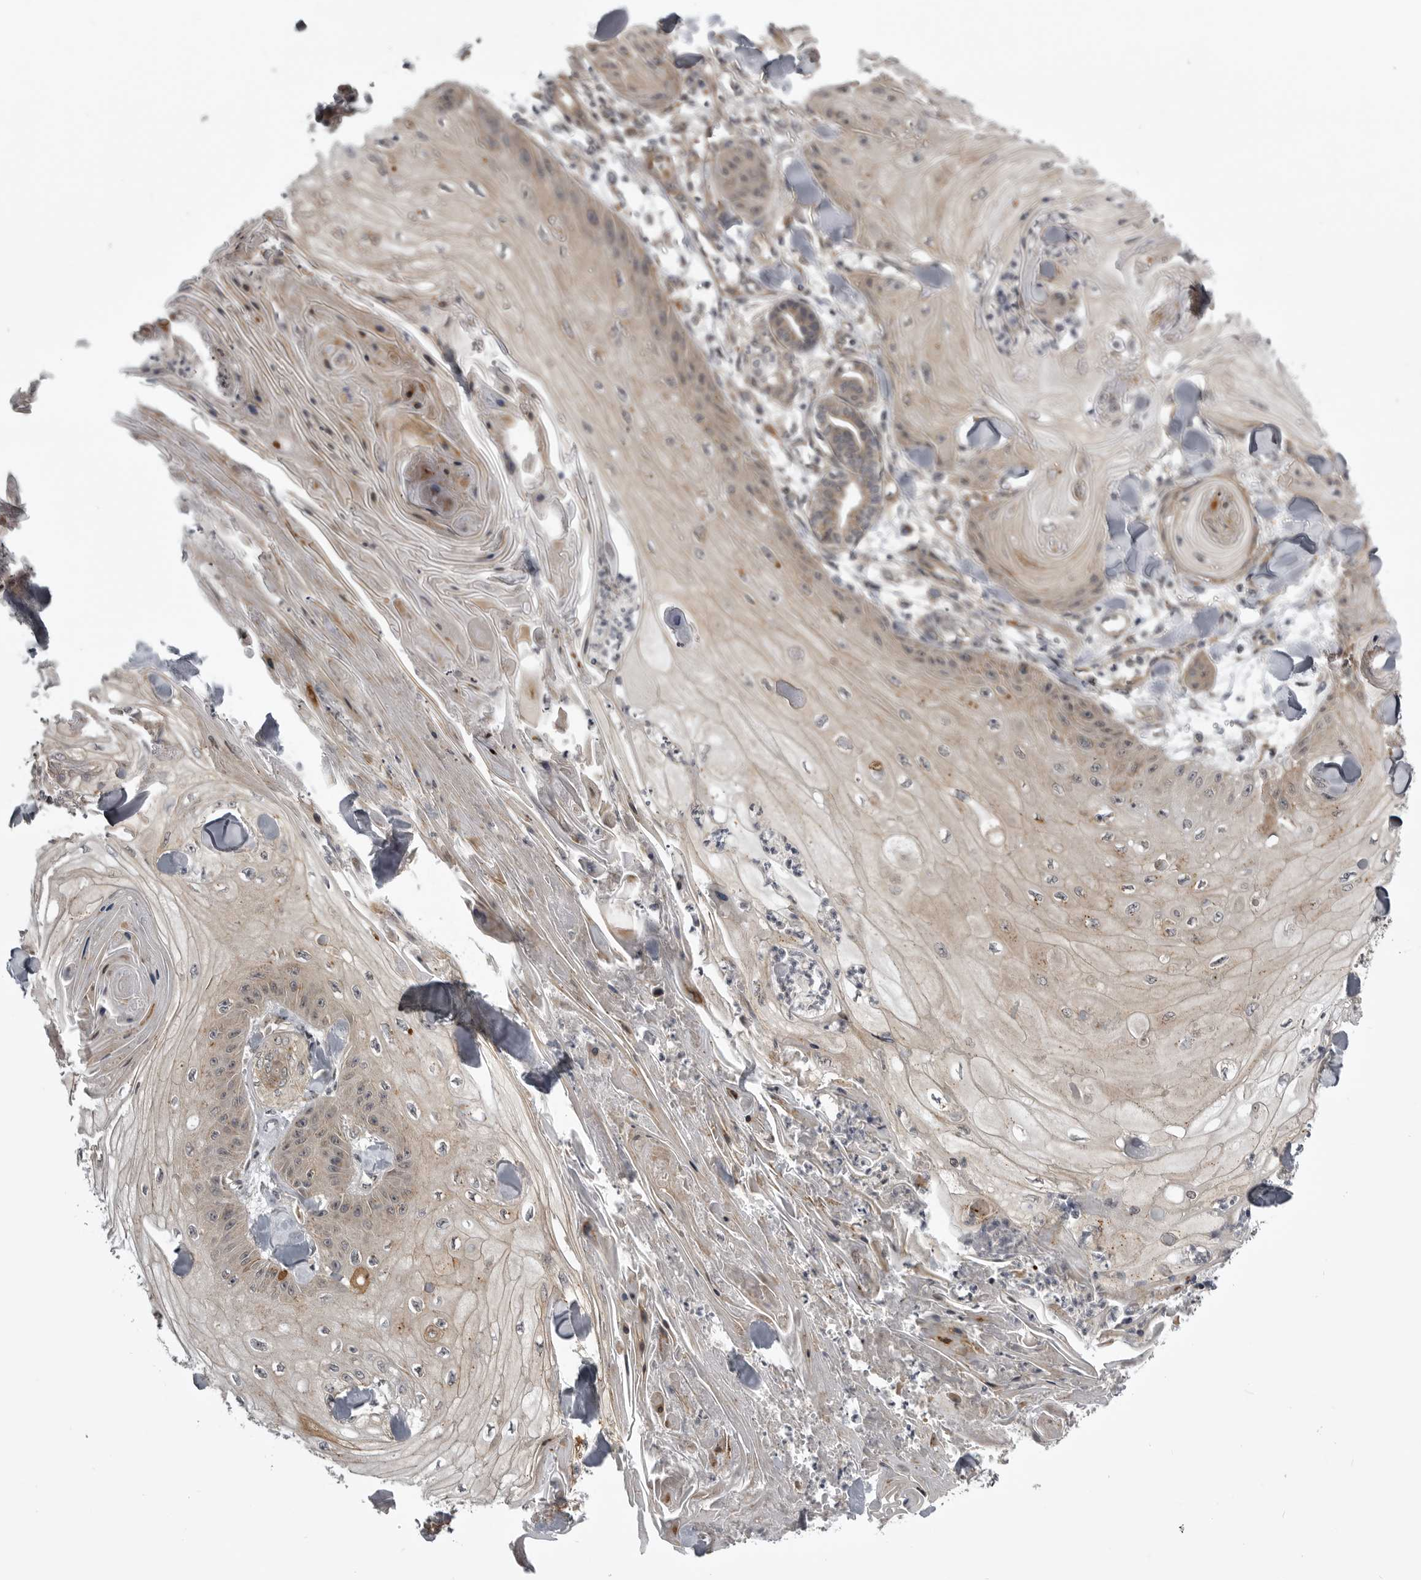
{"staining": {"intensity": "negative", "quantity": "none", "location": "none"}, "tissue": "skin cancer", "cell_type": "Tumor cells", "image_type": "cancer", "snomed": [{"axis": "morphology", "description": "Squamous cell carcinoma, NOS"}, {"axis": "topography", "description": "Skin"}], "caption": "This is an IHC histopathology image of skin cancer (squamous cell carcinoma). There is no expression in tumor cells.", "gene": "SNX16", "patient": {"sex": "male", "age": 74}}